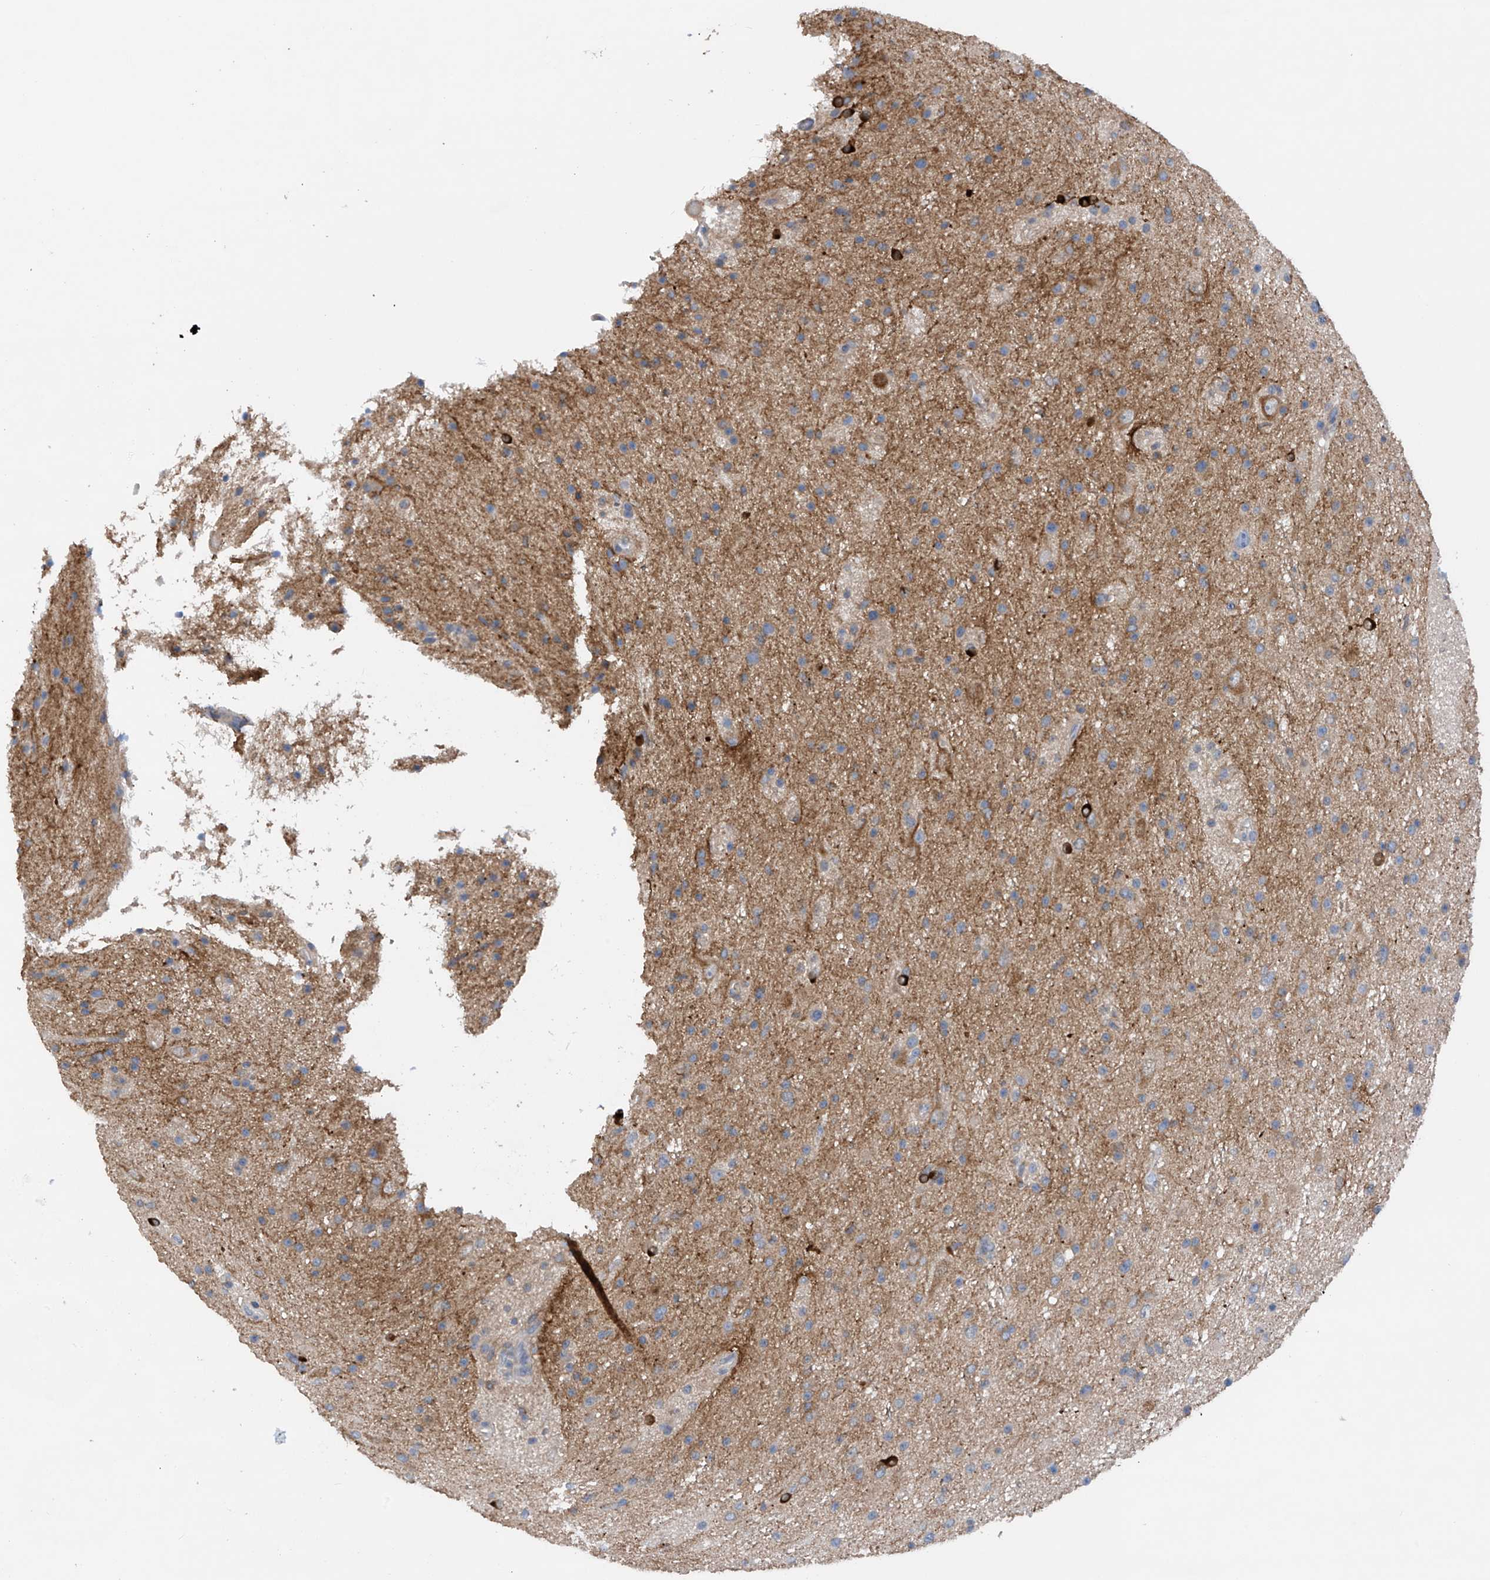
{"staining": {"intensity": "weak", "quantity": "<25%", "location": "cytoplasmic/membranous"}, "tissue": "glioma", "cell_type": "Tumor cells", "image_type": "cancer", "snomed": [{"axis": "morphology", "description": "Glioma, malignant, Low grade"}, {"axis": "topography", "description": "Cerebral cortex"}], "caption": "This is a photomicrograph of immunohistochemistry staining of glioma, which shows no staining in tumor cells. (DAB (3,3'-diaminobenzidine) IHC, high magnification).", "gene": "PHACTR2", "patient": {"sex": "female", "age": 39}}